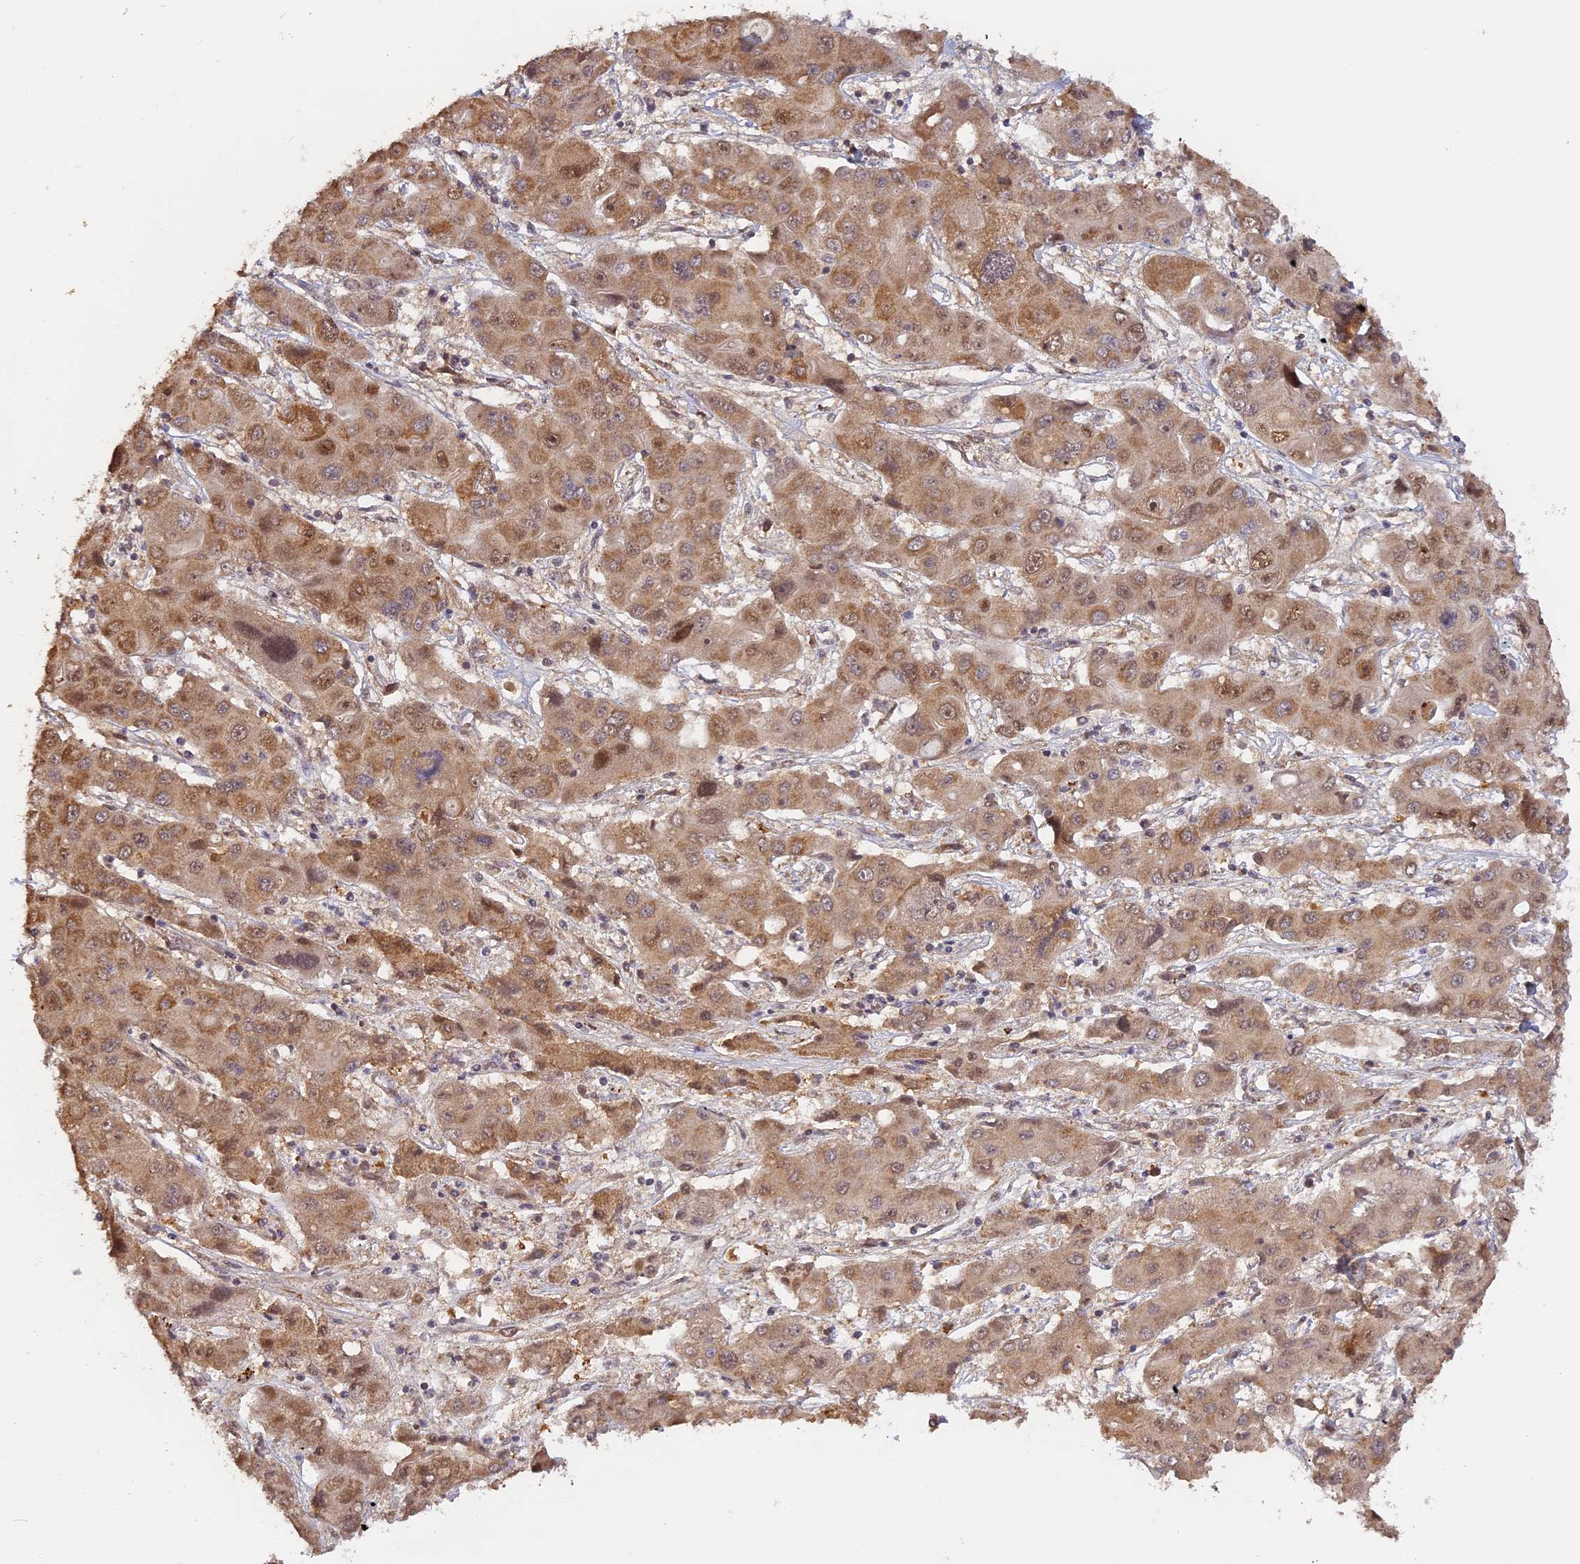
{"staining": {"intensity": "moderate", "quantity": ">75%", "location": "cytoplasmic/membranous,nuclear"}, "tissue": "liver cancer", "cell_type": "Tumor cells", "image_type": "cancer", "snomed": [{"axis": "morphology", "description": "Cholangiocarcinoma"}, {"axis": "topography", "description": "Liver"}], "caption": "High-magnification brightfield microscopy of liver cholangiocarcinoma stained with DAB (3,3'-diaminobenzidine) (brown) and counterstained with hematoxylin (blue). tumor cells exhibit moderate cytoplasmic/membranous and nuclear positivity is identified in approximately>75% of cells.", "gene": "MYBL2", "patient": {"sex": "male", "age": 67}}